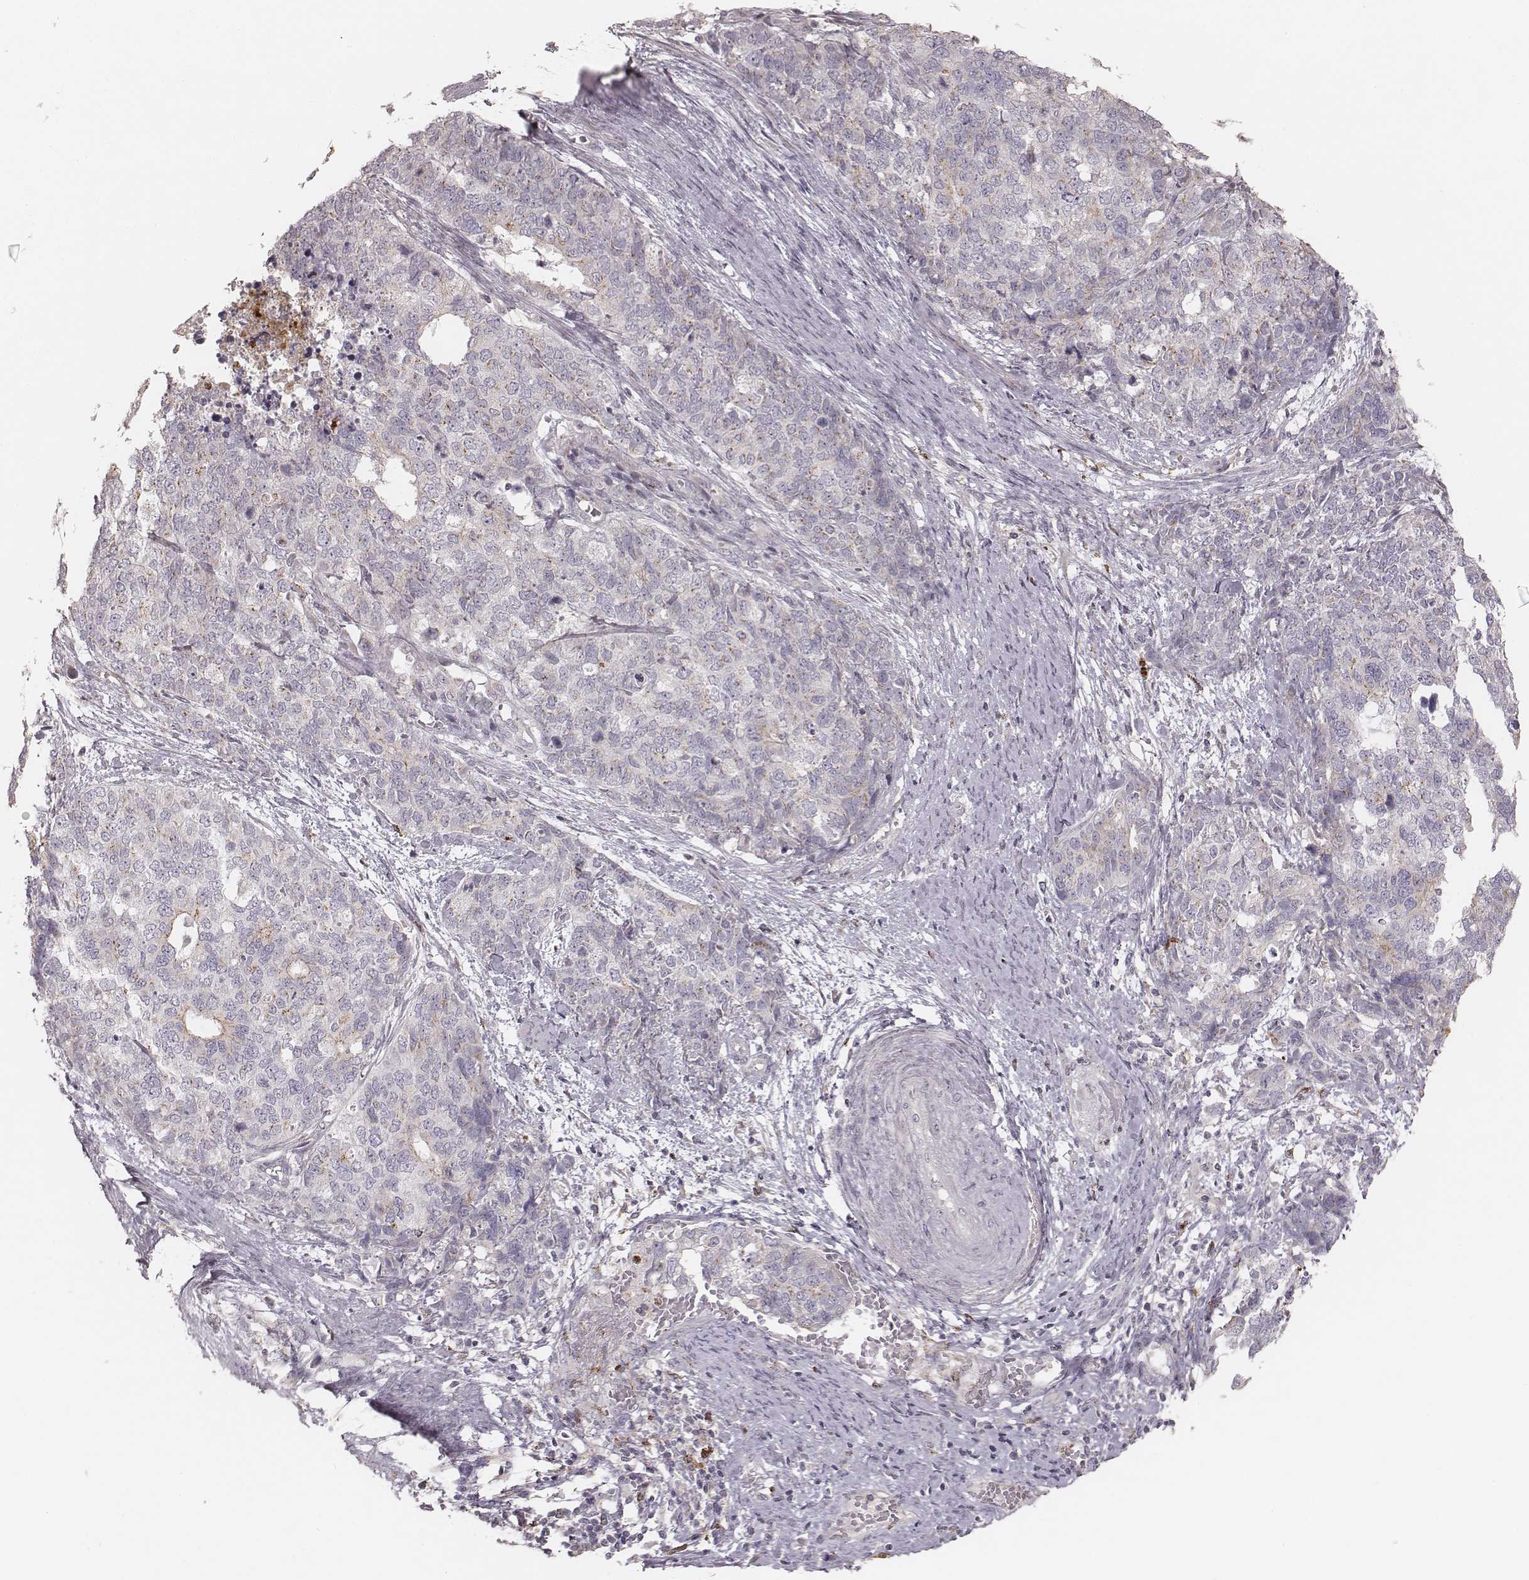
{"staining": {"intensity": "negative", "quantity": "none", "location": "none"}, "tissue": "cervical cancer", "cell_type": "Tumor cells", "image_type": "cancer", "snomed": [{"axis": "morphology", "description": "Squamous cell carcinoma, NOS"}, {"axis": "topography", "description": "Cervix"}], "caption": "Cervical cancer was stained to show a protein in brown. There is no significant staining in tumor cells.", "gene": "ABCA7", "patient": {"sex": "female", "age": 63}}